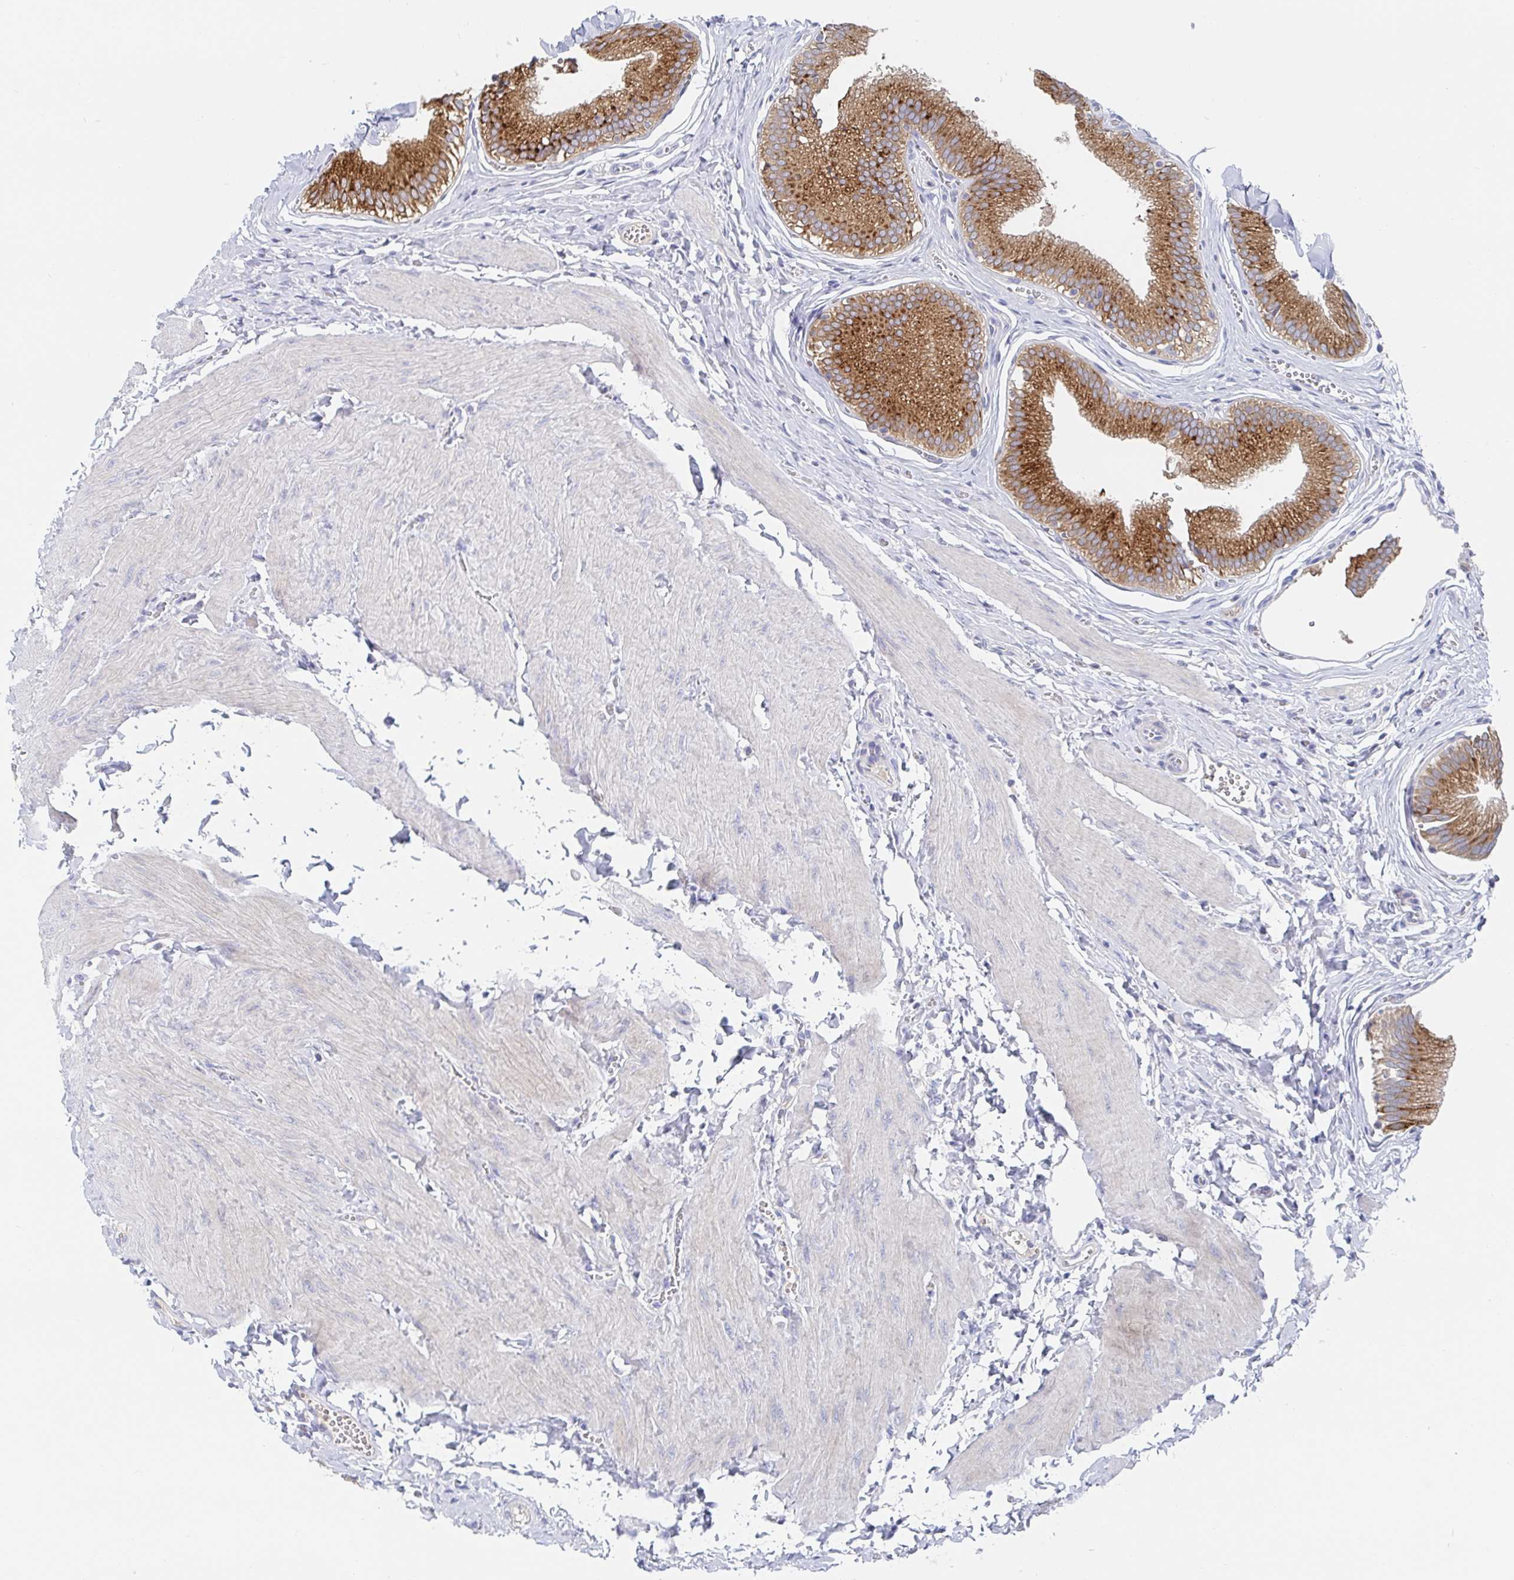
{"staining": {"intensity": "strong", "quantity": ">75%", "location": "cytoplasmic/membranous"}, "tissue": "gallbladder", "cell_type": "Glandular cells", "image_type": "normal", "snomed": [{"axis": "morphology", "description": "Normal tissue, NOS"}, {"axis": "topography", "description": "Gallbladder"}, {"axis": "topography", "description": "Peripheral nerve tissue"}], "caption": "Strong cytoplasmic/membranous protein expression is seen in about >75% of glandular cells in gallbladder.", "gene": "ZNF100", "patient": {"sex": "male", "age": 17}}